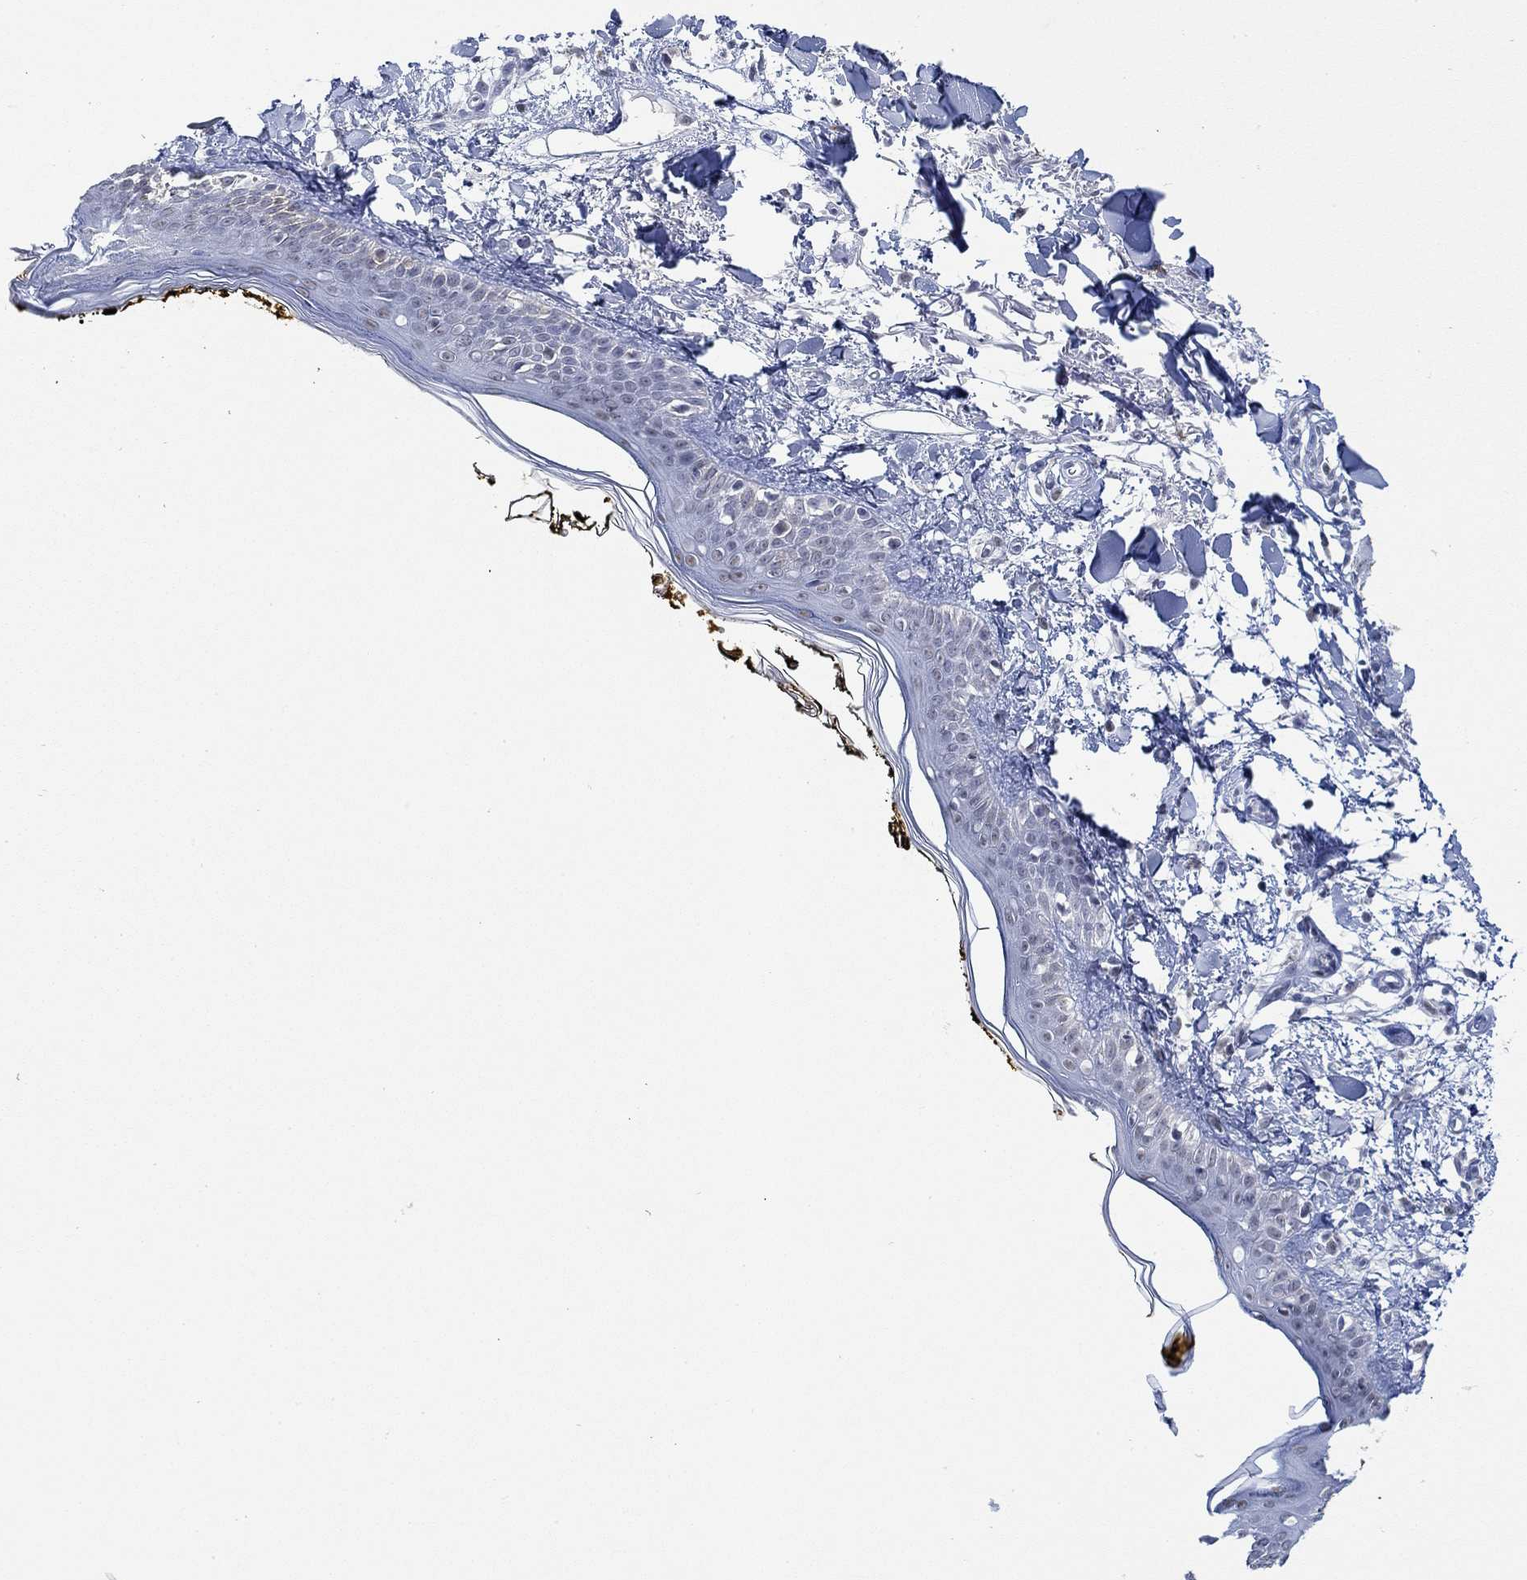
{"staining": {"intensity": "negative", "quantity": "none", "location": "none"}, "tissue": "skin", "cell_type": "Fibroblasts", "image_type": "normal", "snomed": [{"axis": "morphology", "description": "Normal tissue, NOS"}, {"axis": "topography", "description": "Skin"}], "caption": "Immunohistochemistry (IHC) of normal human skin displays no staining in fibroblasts. (DAB immunohistochemistry (IHC), high magnification).", "gene": "PPP1R17", "patient": {"sex": "male", "age": 76}}